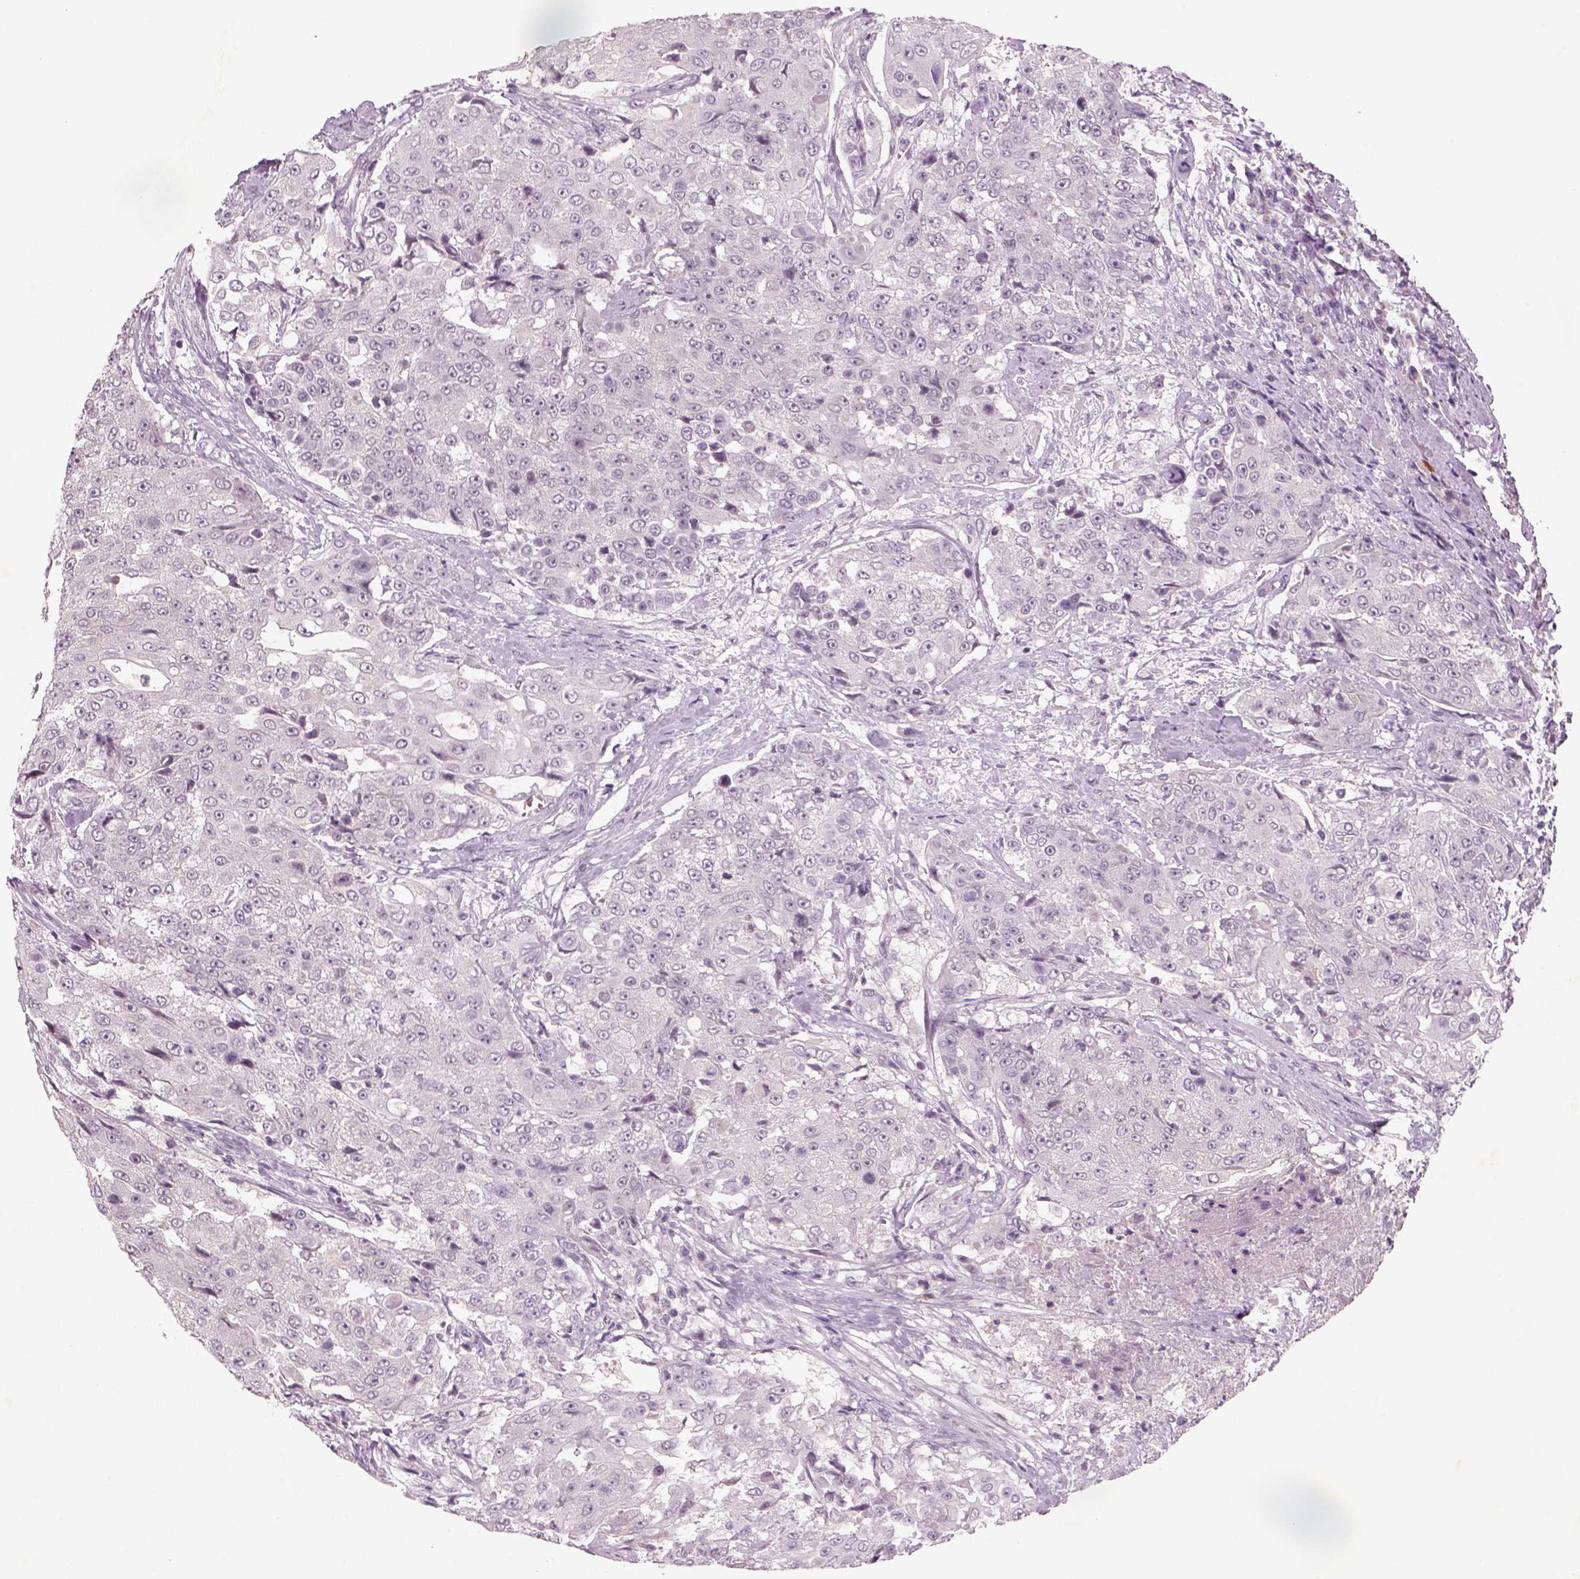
{"staining": {"intensity": "negative", "quantity": "none", "location": "none"}, "tissue": "urothelial cancer", "cell_type": "Tumor cells", "image_type": "cancer", "snomed": [{"axis": "morphology", "description": "Urothelial carcinoma, High grade"}, {"axis": "topography", "description": "Urinary bladder"}], "caption": "Tumor cells are negative for brown protein staining in urothelial cancer.", "gene": "GDNF", "patient": {"sex": "female", "age": 63}}